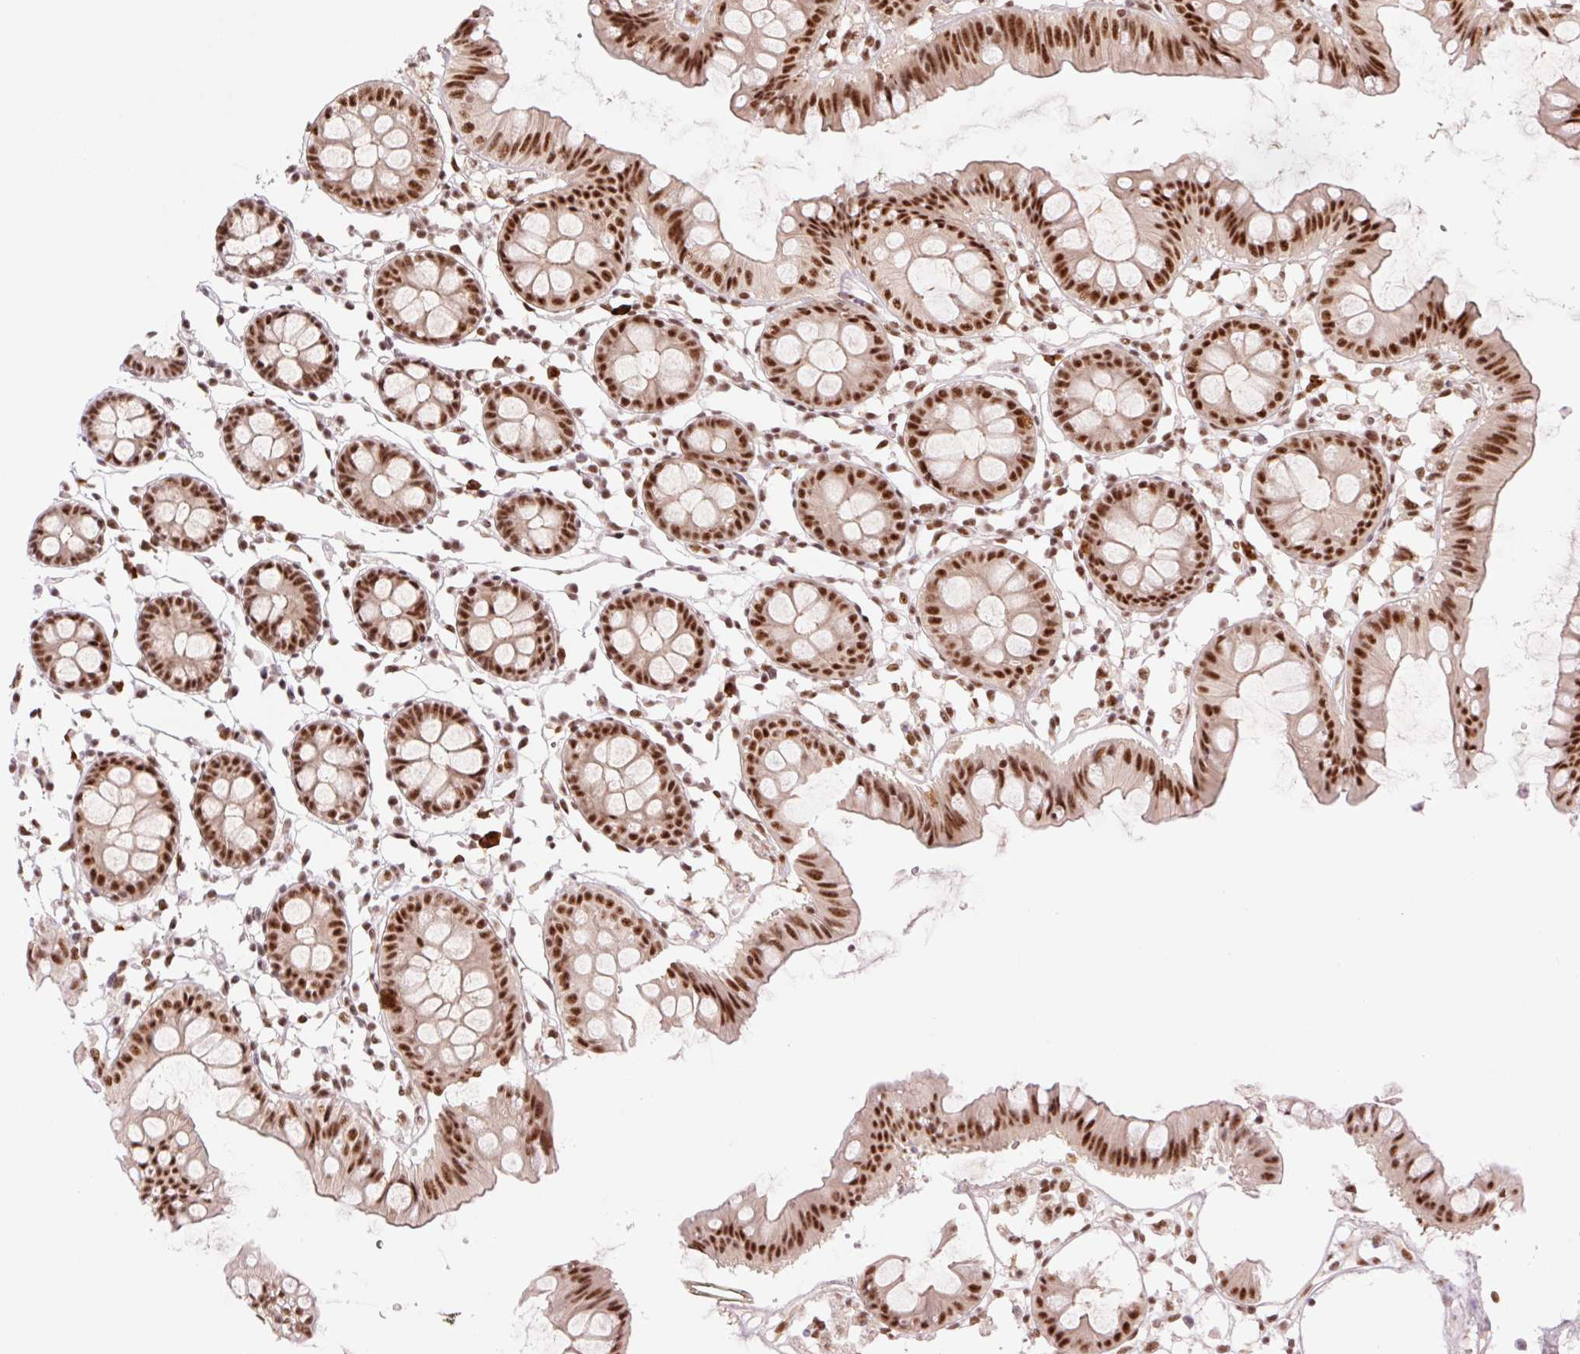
{"staining": {"intensity": "moderate", "quantity": ">75%", "location": "nuclear"}, "tissue": "colon", "cell_type": "Endothelial cells", "image_type": "normal", "snomed": [{"axis": "morphology", "description": "Normal tissue, NOS"}, {"axis": "topography", "description": "Colon"}], "caption": "IHC (DAB) staining of unremarkable colon shows moderate nuclear protein staining in approximately >75% of endothelial cells.", "gene": "PRDM11", "patient": {"sex": "female", "age": 84}}